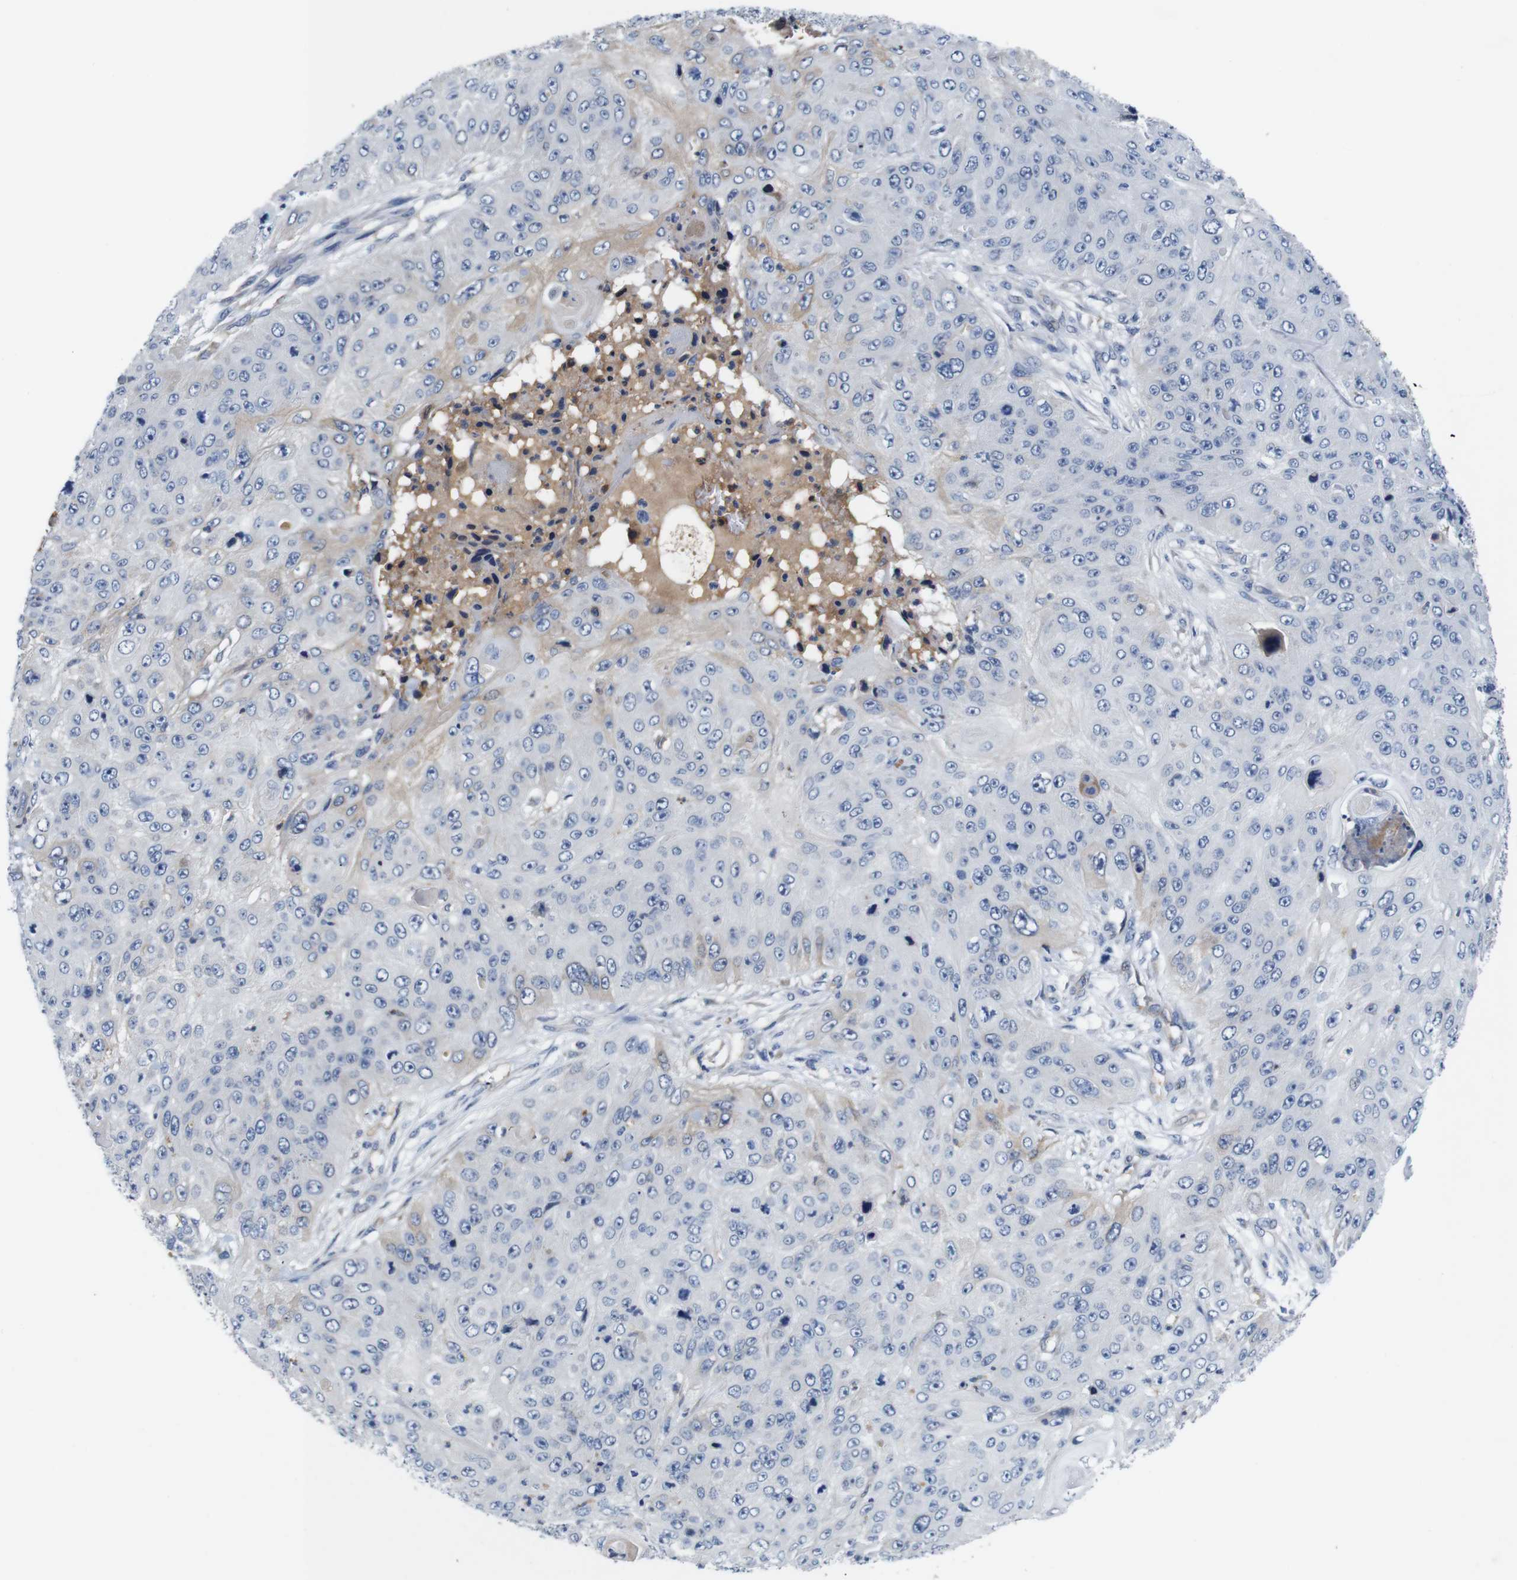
{"staining": {"intensity": "weak", "quantity": "<25%", "location": "cytoplasmic/membranous"}, "tissue": "skin cancer", "cell_type": "Tumor cells", "image_type": "cancer", "snomed": [{"axis": "morphology", "description": "Squamous cell carcinoma, NOS"}, {"axis": "topography", "description": "Skin"}], "caption": "IHC of skin cancer (squamous cell carcinoma) shows no expression in tumor cells.", "gene": "C1RL", "patient": {"sex": "female", "age": 80}}